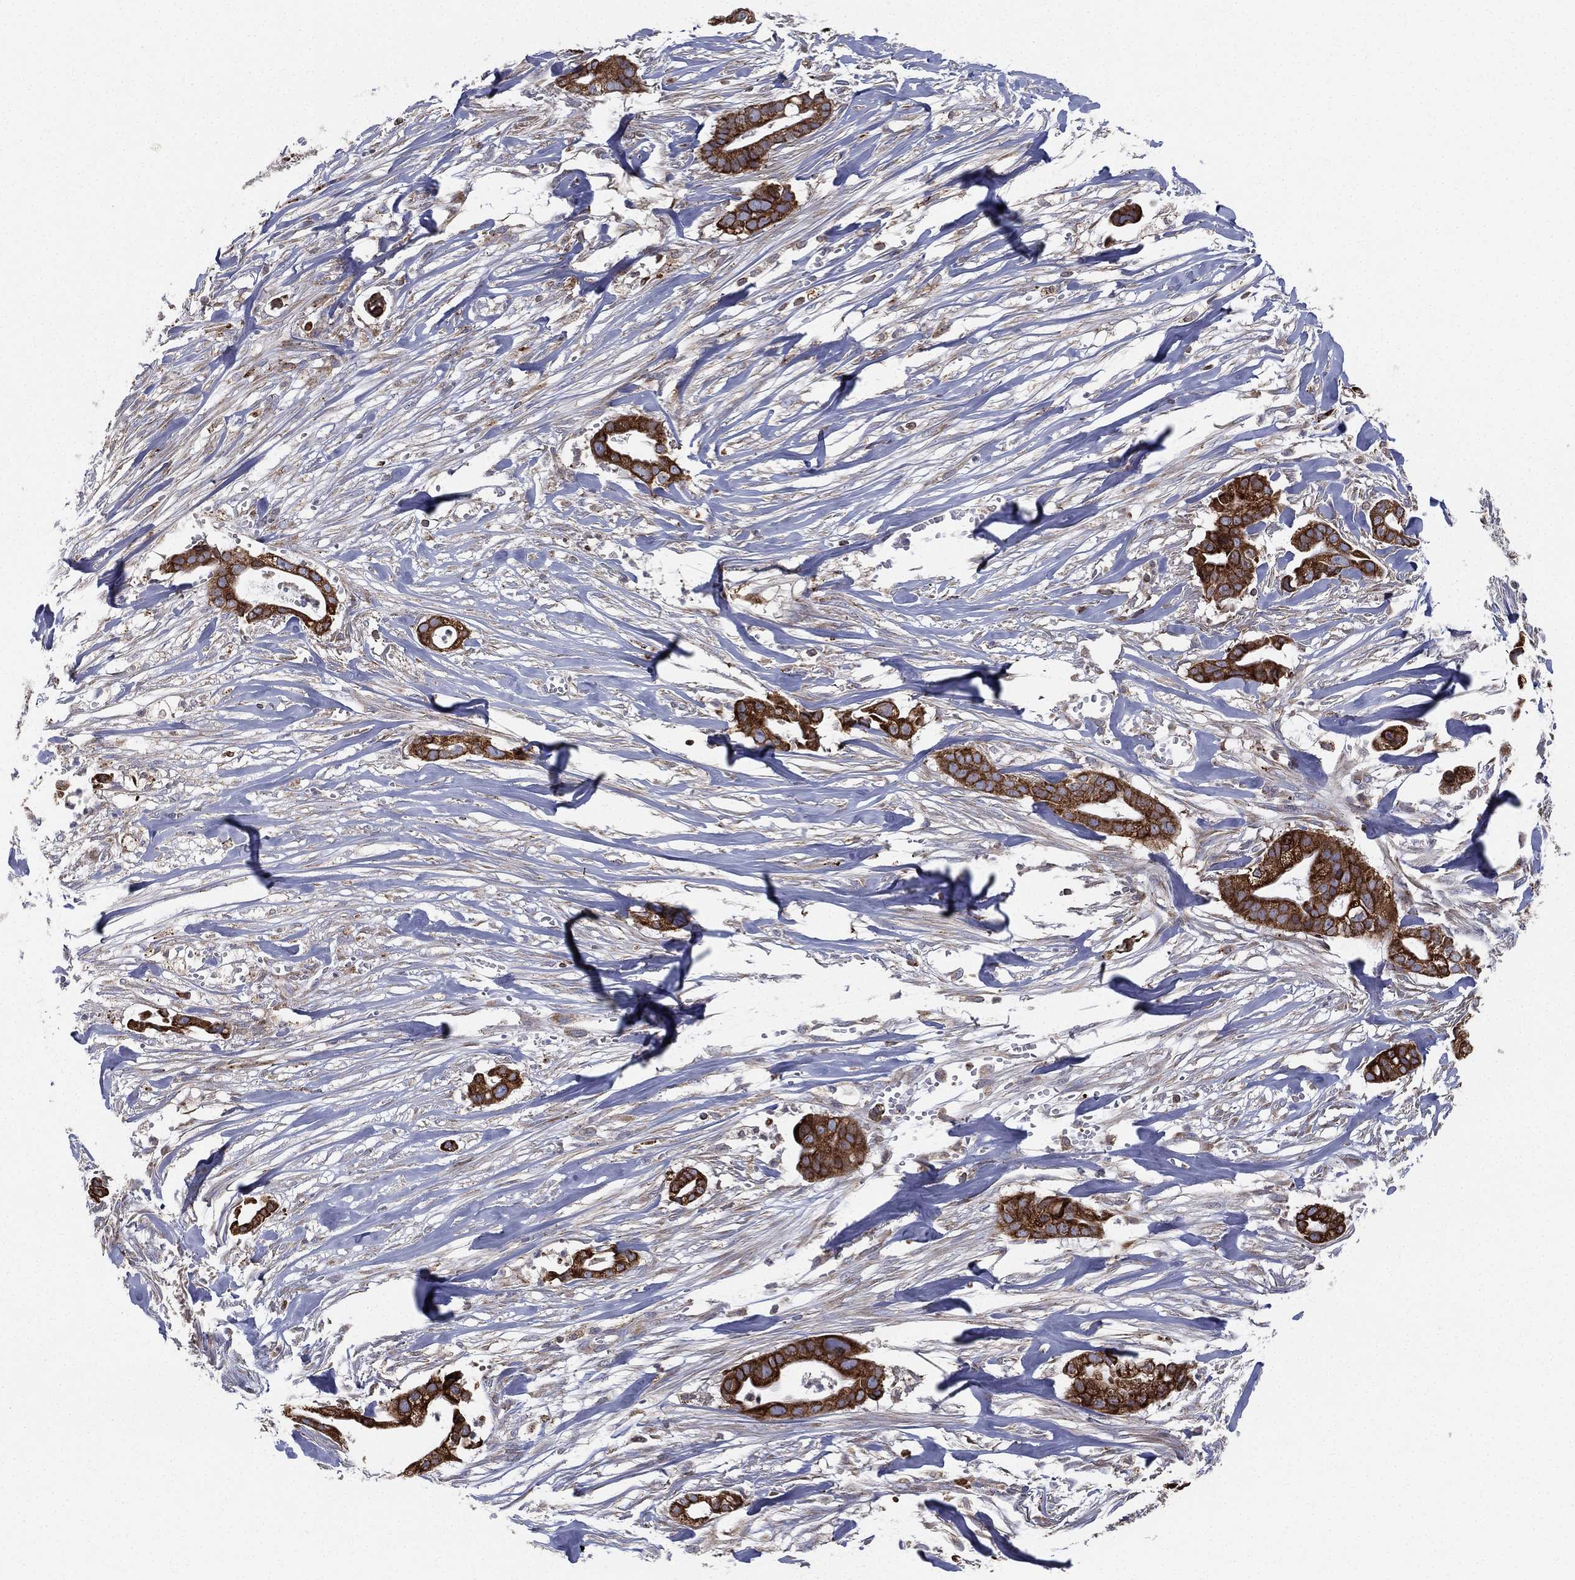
{"staining": {"intensity": "moderate", "quantity": ">75%", "location": "cytoplasmic/membranous"}, "tissue": "pancreatic cancer", "cell_type": "Tumor cells", "image_type": "cancer", "snomed": [{"axis": "morphology", "description": "Adenocarcinoma, NOS"}, {"axis": "topography", "description": "Pancreas"}], "caption": "Immunohistochemical staining of human pancreatic cancer exhibits medium levels of moderate cytoplasmic/membranous protein positivity in about >75% of tumor cells.", "gene": "CYB5B", "patient": {"sex": "male", "age": 61}}